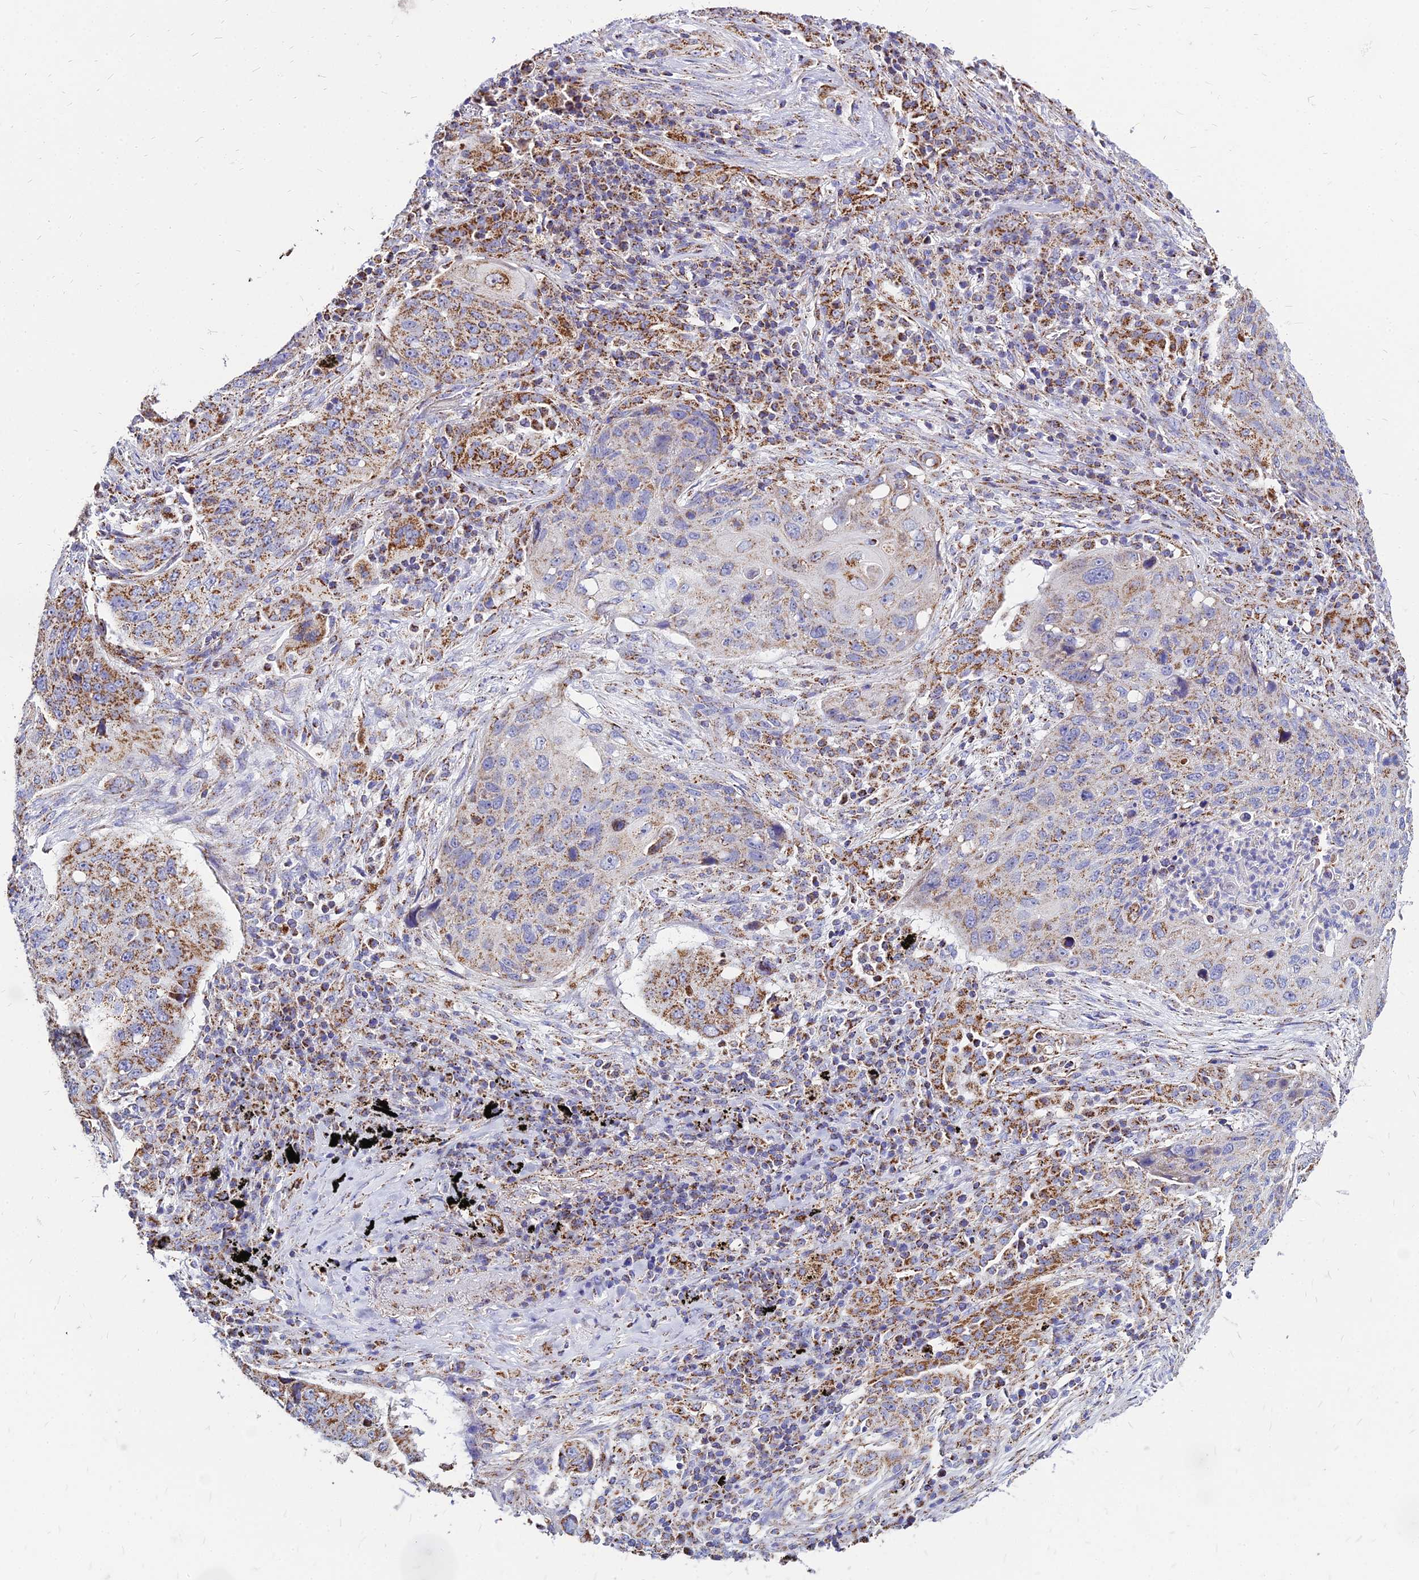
{"staining": {"intensity": "moderate", "quantity": ">75%", "location": "cytoplasmic/membranous"}, "tissue": "lung cancer", "cell_type": "Tumor cells", "image_type": "cancer", "snomed": [{"axis": "morphology", "description": "Squamous cell carcinoma, NOS"}, {"axis": "topography", "description": "Lung"}], "caption": "Lung squamous cell carcinoma tissue exhibits moderate cytoplasmic/membranous expression in about >75% of tumor cells", "gene": "DLD", "patient": {"sex": "female", "age": 63}}